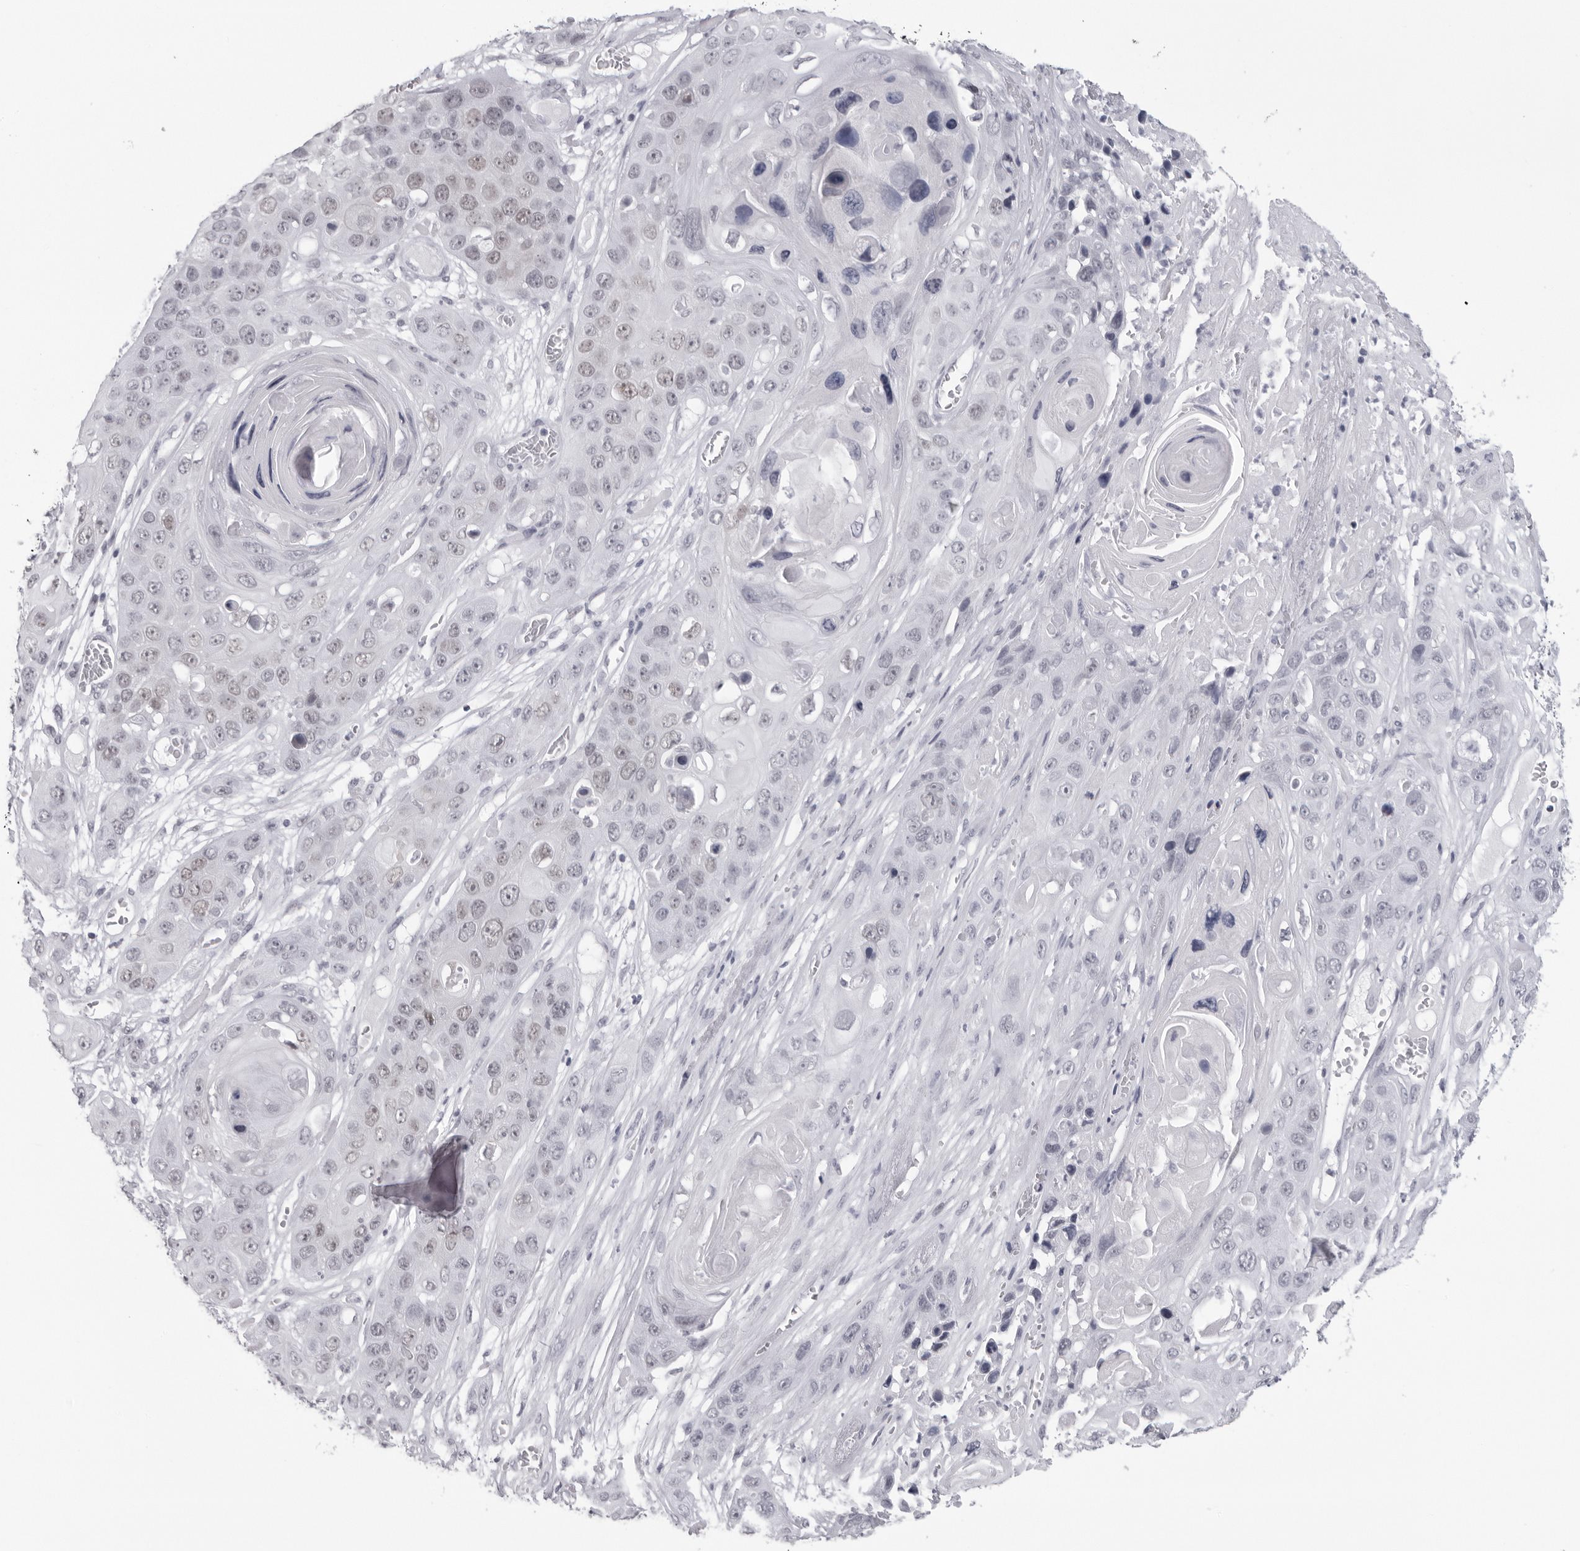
{"staining": {"intensity": "weak", "quantity": "<25%", "location": "nuclear"}, "tissue": "skin cancer", "cell_type": "Tumor cells", "image_type": "cancer", "snomed": [{"axis": "morphology", "description": "Squamous cell carcinoma, NOS"}, {"axis": "topography", "description": "Skin"}], "caption": "Tumor cells show no significant protein expression in skin squamous cell carcinoma.", "gene": "ESPN", "patient": {"sex": "male", "age": 55}}